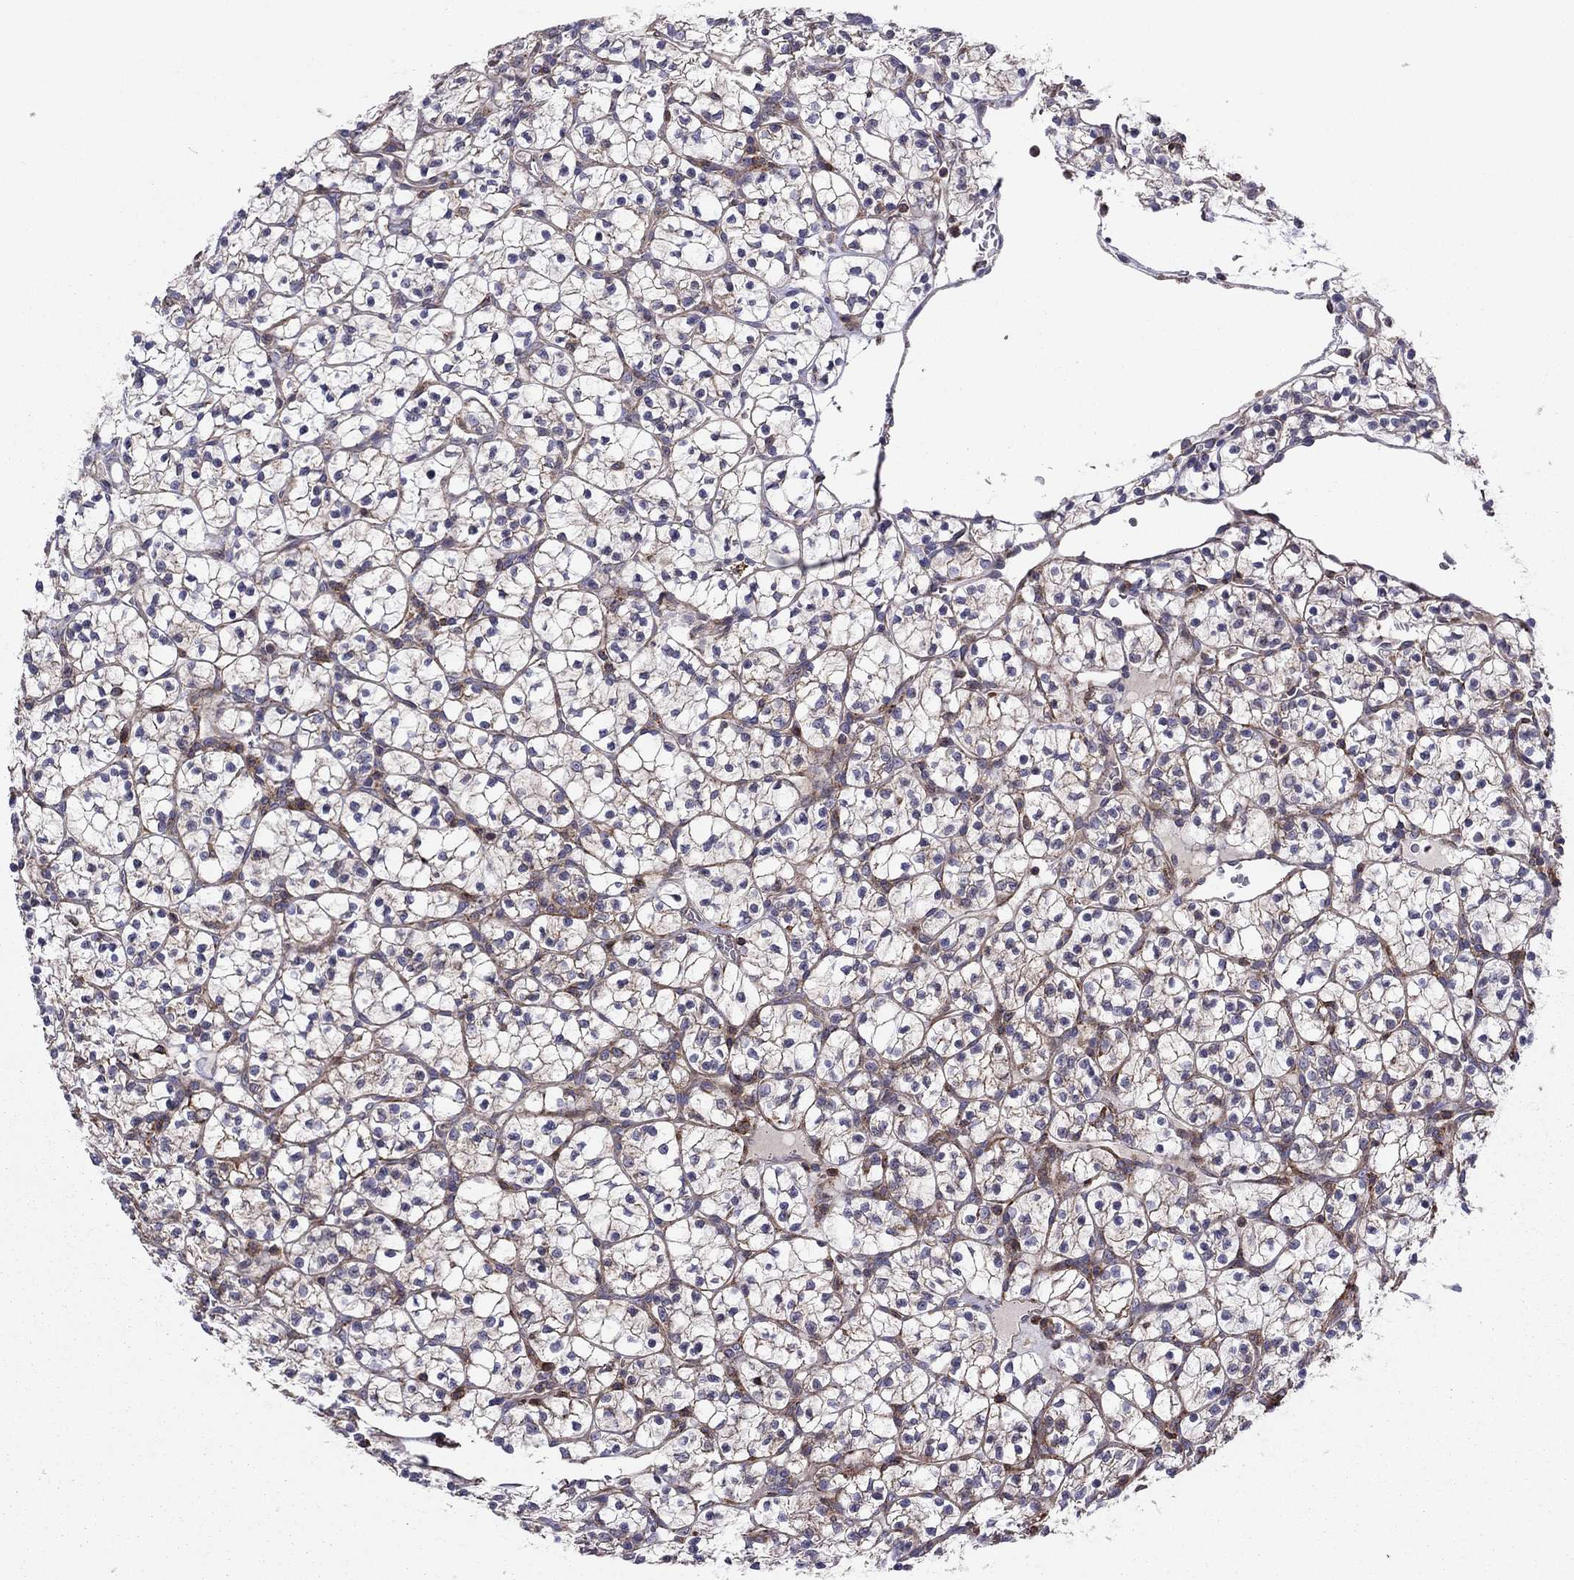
{"staining": {"intensity": "moderate", "quantity": "<25%", "location": "cytoplasmic/membranous"}, "tissue": "renal cancer", "cell_type": "Tumor cells", "image_type": "cancer", "snomed": [{"axis": "morphology", "description": "Adenocarcinoma, NOS"}, {"axis": "topography", "description": "Kidney"}], "caption": "A high-resolution micrograph shows immunohistochemistry (IHC) staining of renal cancer, which reveals moderate cytoplasmic/membranous staining in approximately <25% of tumor cells.", "gene": "ALG6", "patient": {"sex": "female", "age": 89}}